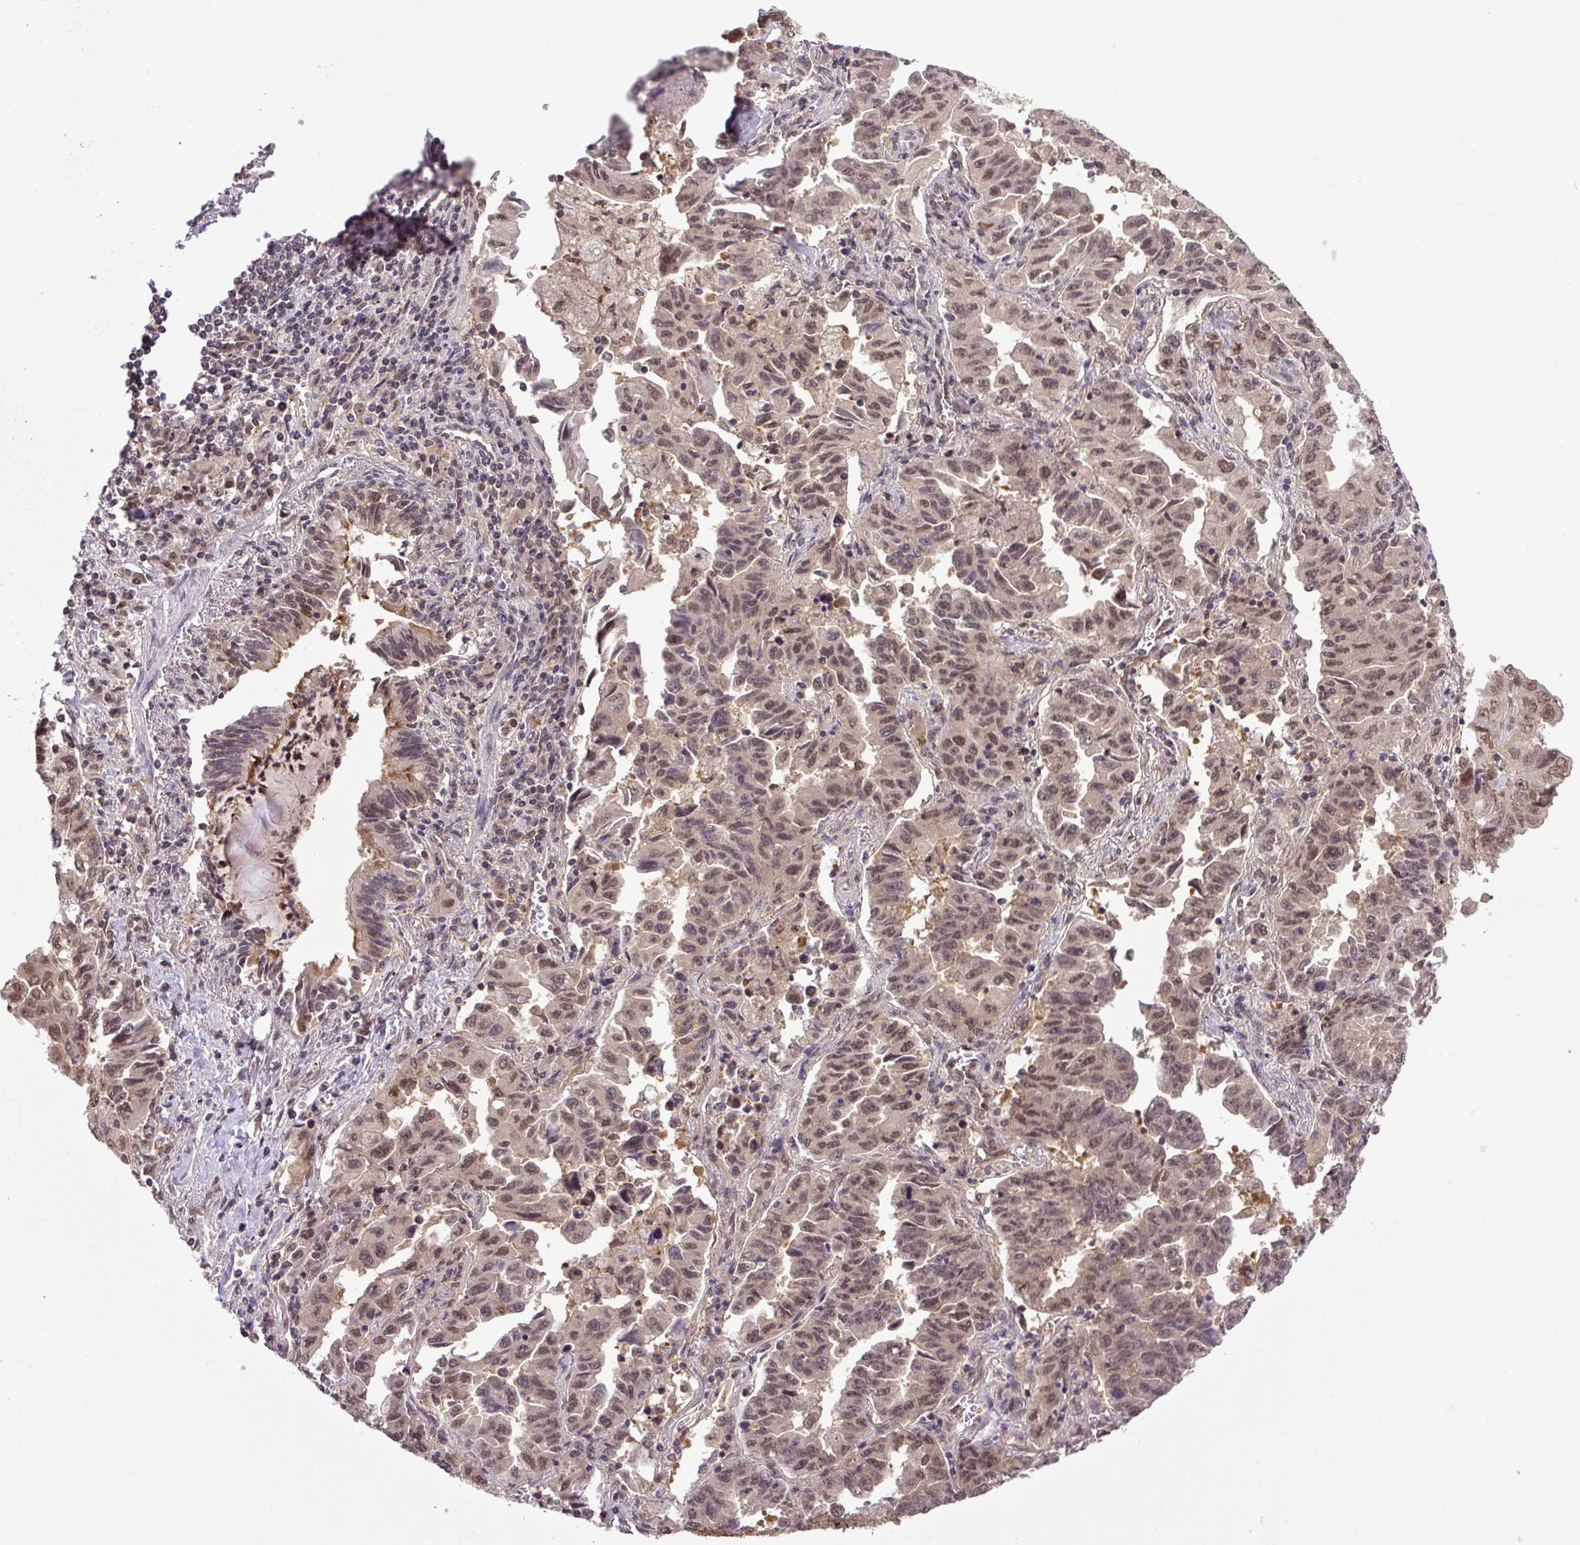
{"staining": {"intensity": "moderate", "quantity": ">75%", "location": "nuclear"}, "tissue": "lung cancer", "cell_type": "Tumor cells", "image_type": "cancer", "snomed": [{"axis": "morphology", "description": "Adenocarcinoma, NOS"}, {"axis": "topography", "description": "Lung"}], "caption": "A medium amount of moderate nuclear staining is appreciated in about >75% of tumor cells in lung cancer (adenocarcinoma) tissue.", "gene": "SGTA", "patient": {"sex": "female", "age": 51}}